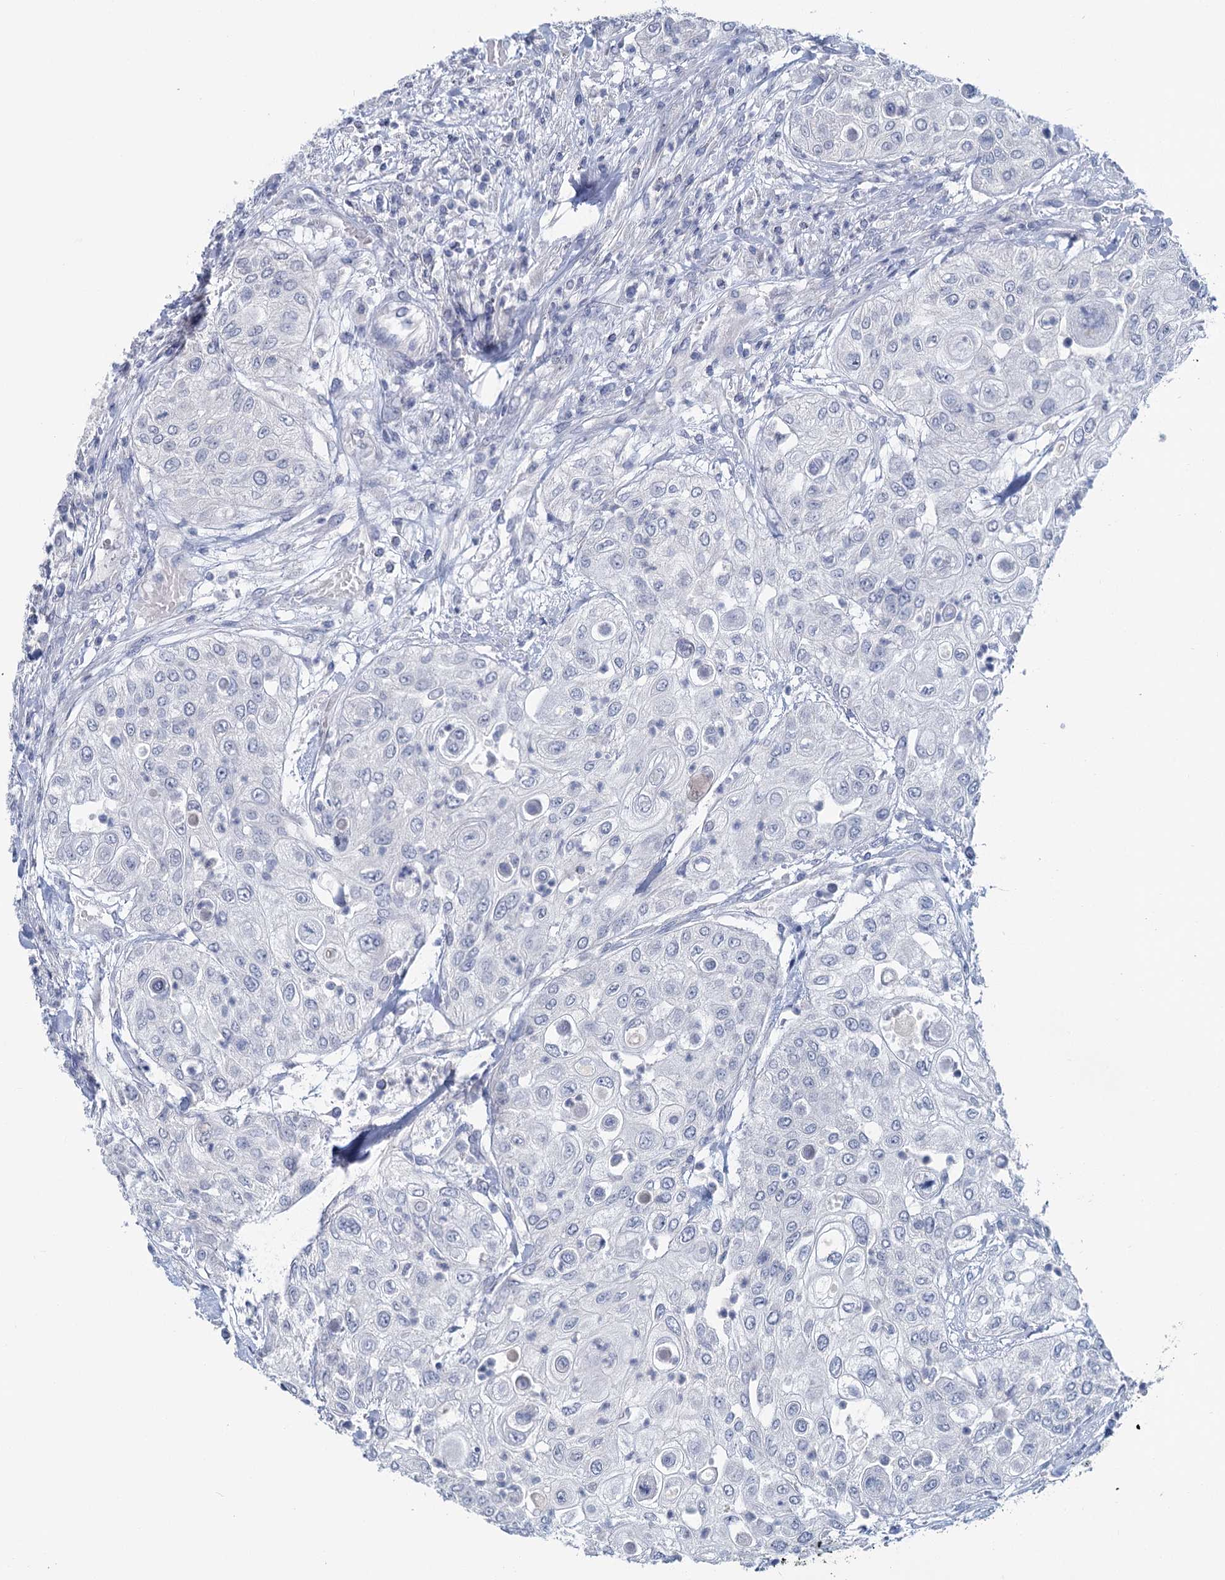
{"staining": {"intensity": "negative", "quantity": "none", "location": "none"}, "tissue": "urothelial cancer", "cell_type": "Tumor cells", "image_type": "cancer", "snomed": [{"axis": "morphology", "description": "Urothelial carcinoma, High grade"}, {"axis": "topography", "description": "Urinary bladder"}], "caption": "The micrograph reveals no staining of tumor cells in urothelial carcinoma (high-grade).", "gene": "CHGA", "patient": {"sex": "female", "age": 79}}